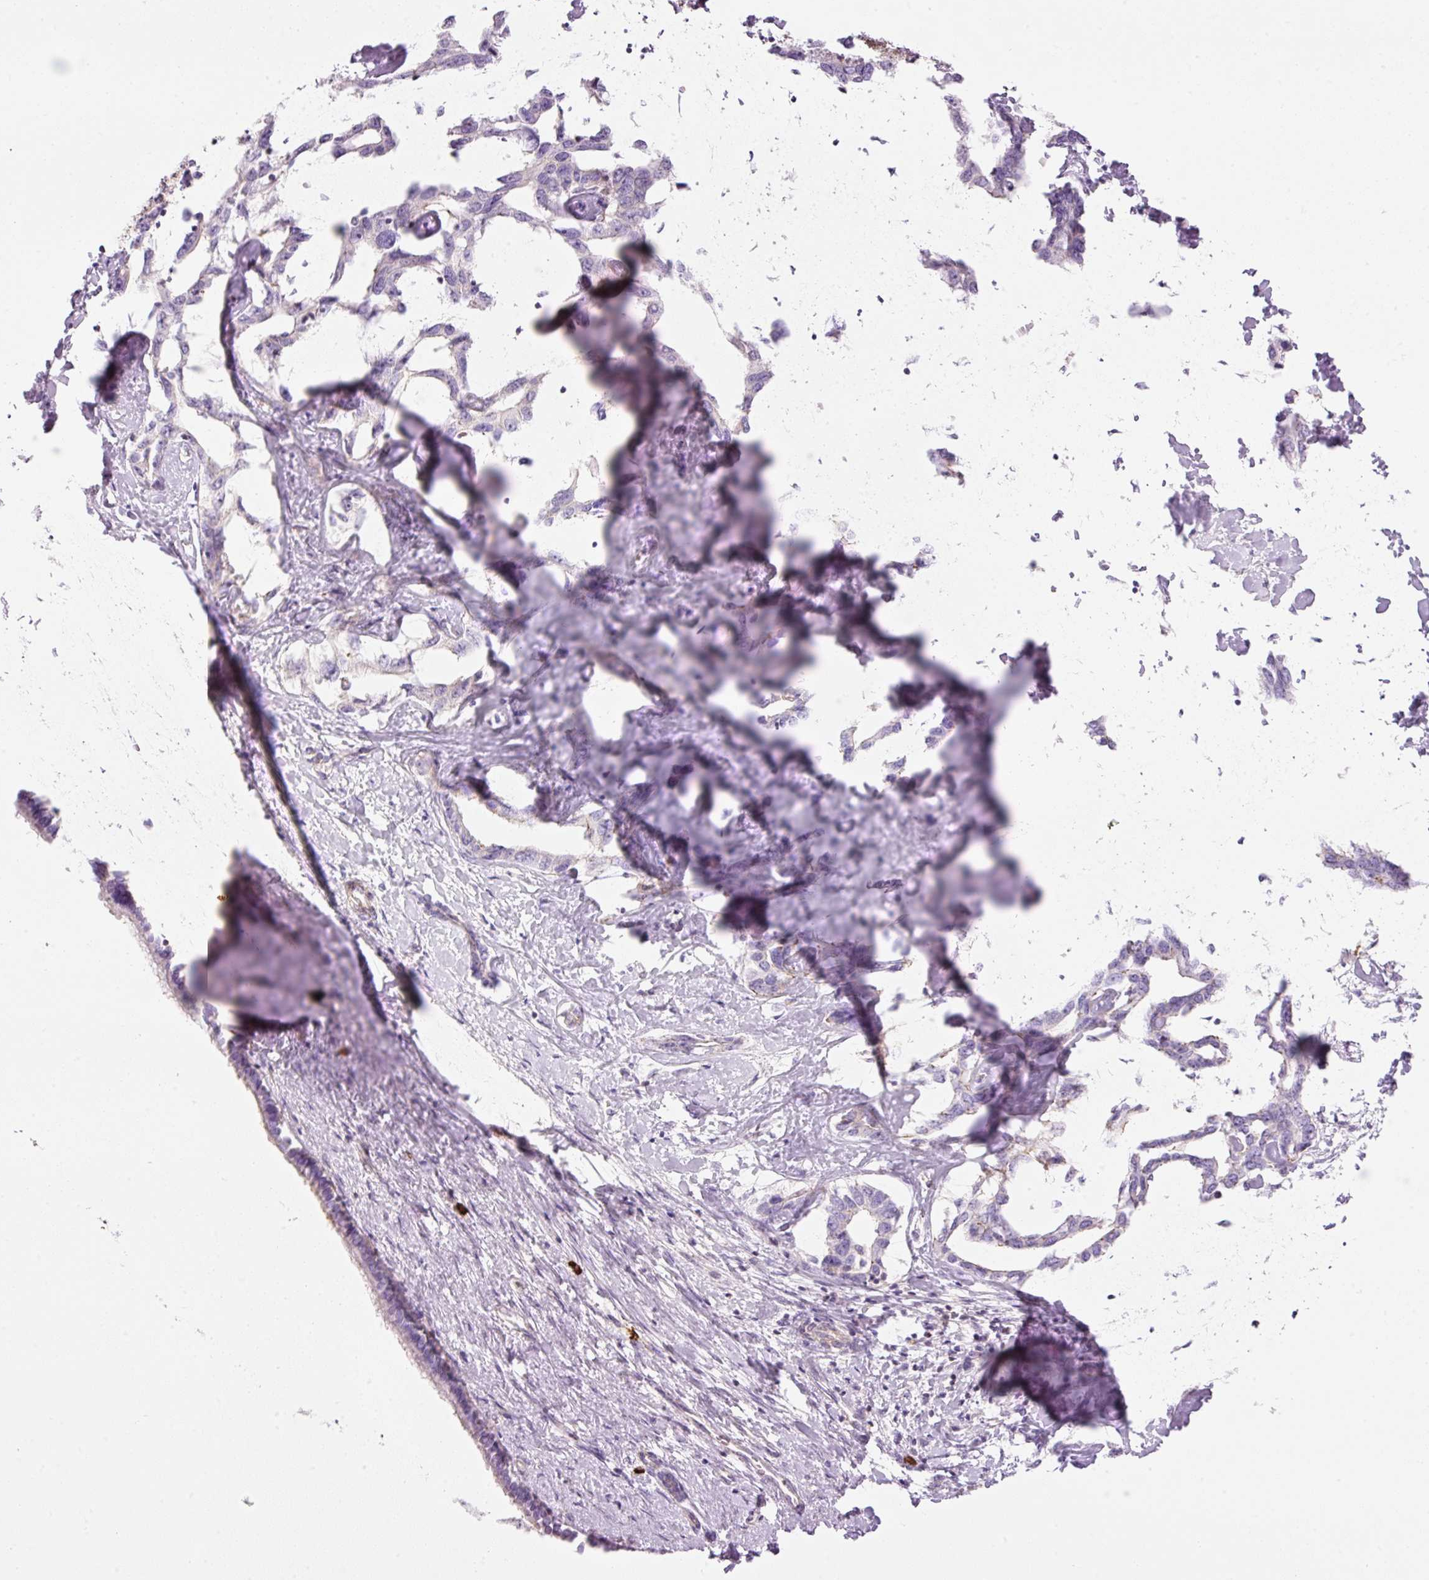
{"staining": {"intensity": "negative", "quantity": "none", "location": "none"}, "tissue": "liver cancer", "cell_type": "Tumor cells", "image_type": "cancer", "snomed": [{"axis": "morphology", "description": "Cholangiocarcinoma"}, {"axis": "topography", "description": "Liver"}], "caption": "Tumor cells show no significant staining in liver cancer.", "gene": "MAP3K3", "patient": {"sex": "male", "age": 59}}